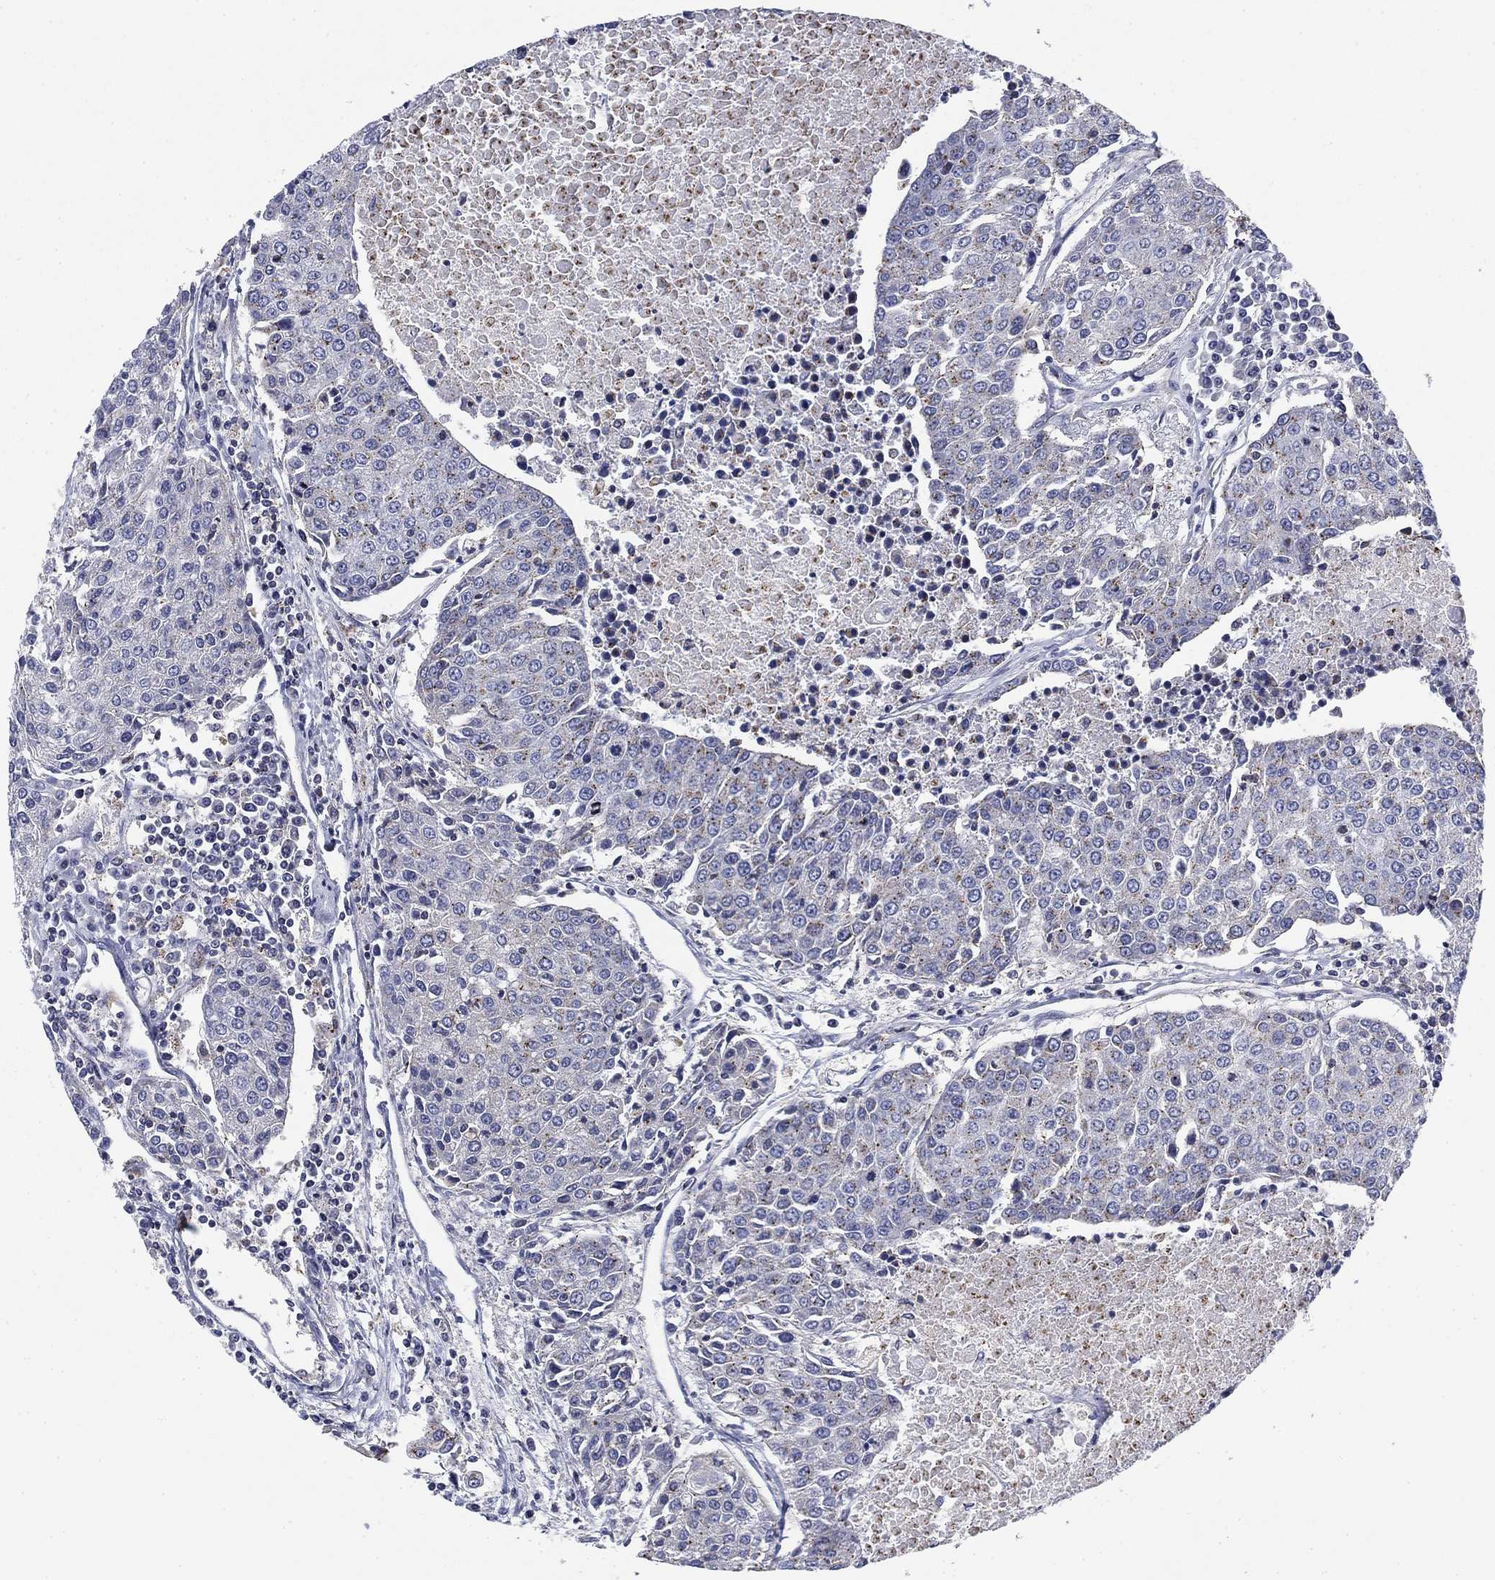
{"staining": {"intensity": "negative", "quantity": "none", "location": "none"}, "tissue": "urothelial cancer", "cell_type": "Tumor cells", "image_type": "cancer", "snomed": [{"axis": "morphology", "description": "Urothelial carcinoma, High grade"}, {"axis": "topography", "description": "Urinary bladder"}], "caption": "There is no significant staining in tumor cells of urothelial cancer.", "gene": "NACAD", "patient": {"sex": "female", "age": 85}}